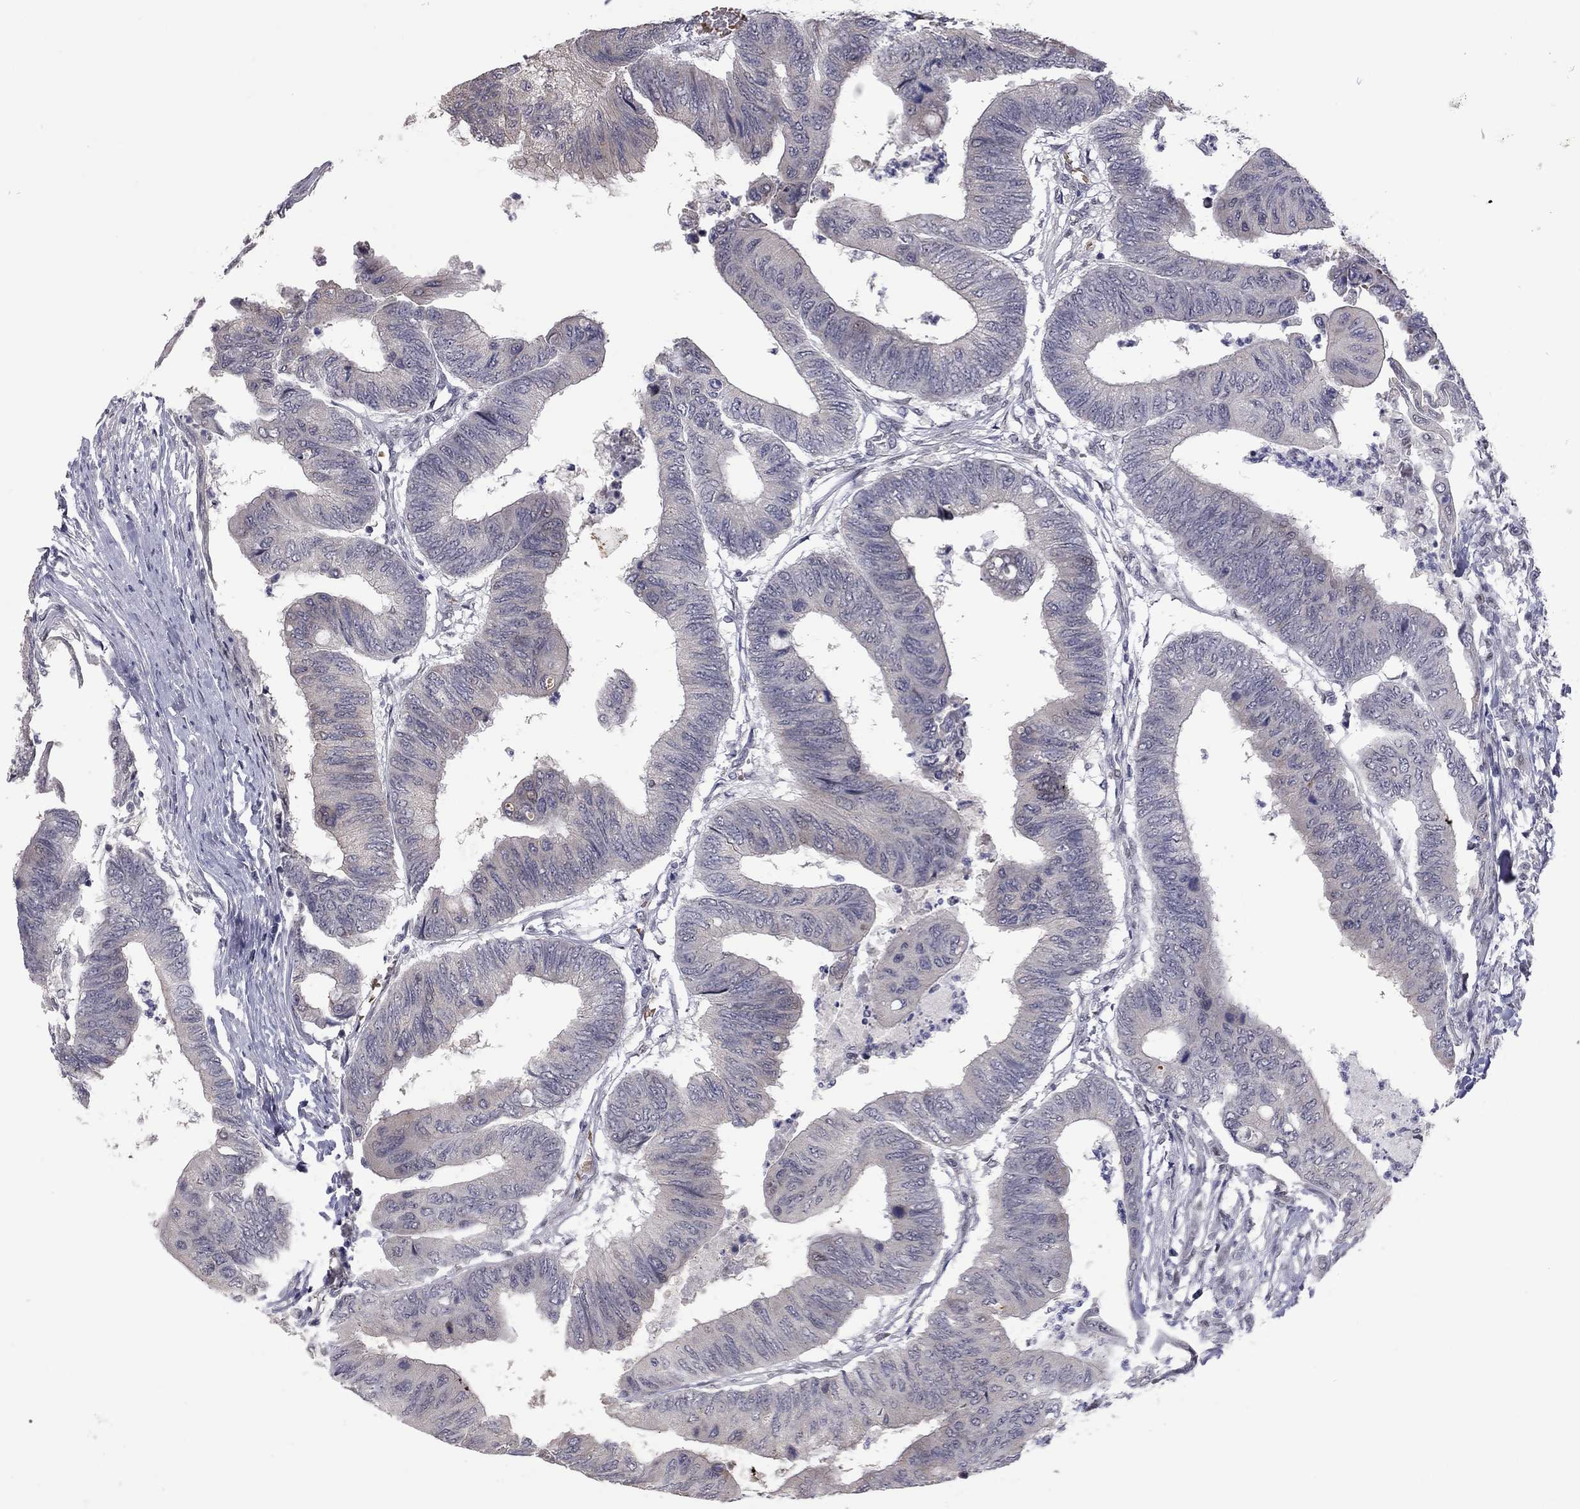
{"staining": {"intensity": "negative", "quantity": "none", "location": "none"}, "tissue": "colorectal cancer", "cell_type": "Tumor cells", "image_type": "cancer", "snomed": [{"axis": "morphology", "description": "Normal tissue, NOS"}, {"axis": "morphology", "description": "Adenocarcinoma, NOS"}, {"axis": "topography", "description": "Rectum"}, {"axis": "topography", "description": "Peripheral nerve tissue"}], "caption": "A high-resolution micrograph shows IHC staining of colorectal cancer, which reveals no significant positivity in tumor cells.", "gene": "MC3R", "patient": {"sex": "male", "age": 92}}